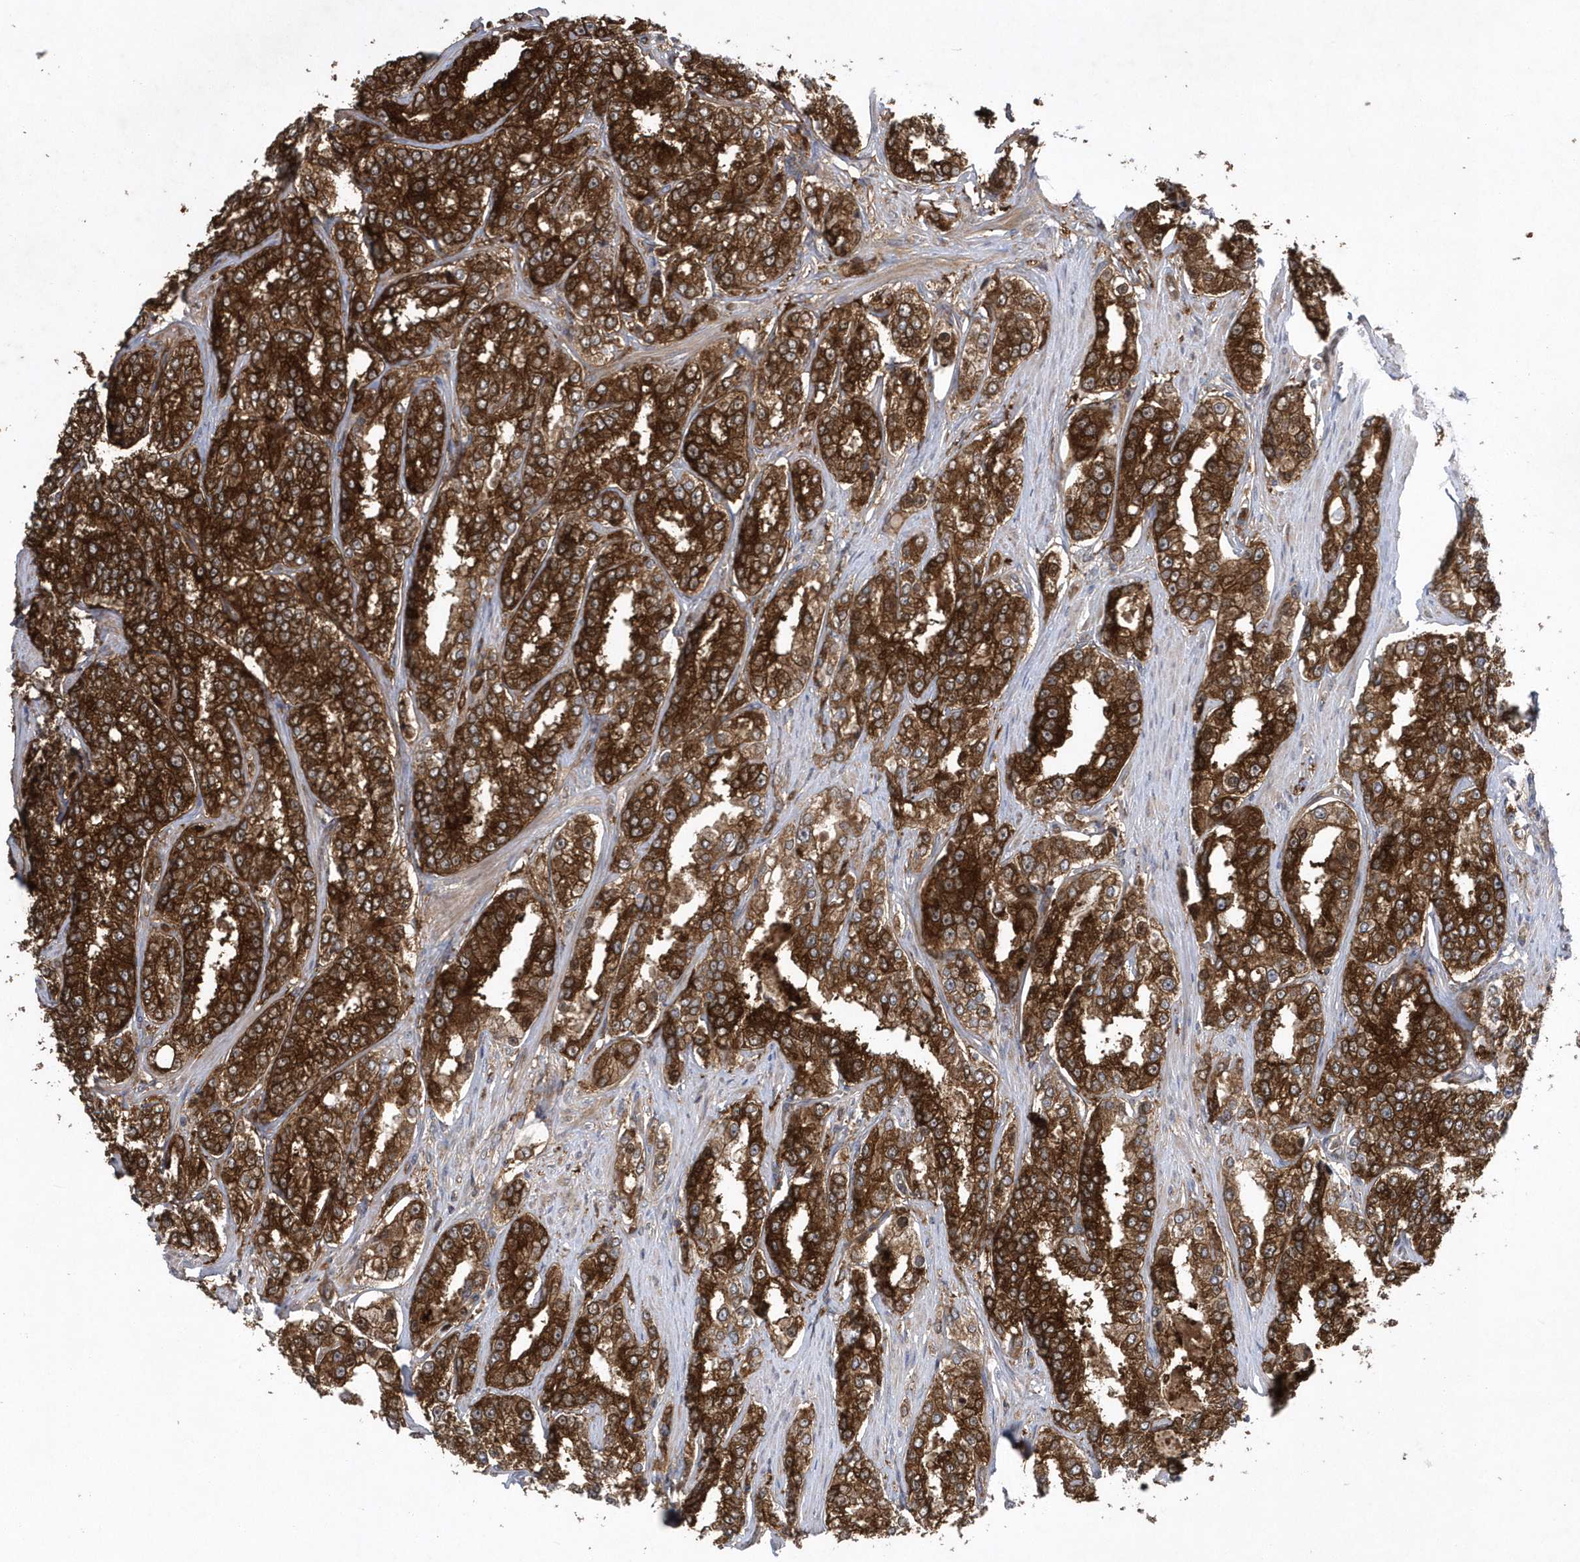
{"staining": {"intensity": "strong", "quantity": ">75%", "location": "cytoplasmic/membranous"}, "tissue": "prostate cancer", "cell_type": "Tumor cells", "image_type": "cancer", "snomed": [{"axis": "morphology", "description": "Normal tissue, NOS"}, {"axis": "morphology", "description": "Adenocarcinoma, High grade"}, {"axis": "topography", "description": "Prostate"}], "caption": "Immunohistochemistry (IHC) (DAB (3,3'-diaminobenzidine)) staining of human high-grade adenocarcinoma (prostate) reveals strong cytoplasmic/membranous protein positivity in about >75% of tumor cells. The staining is performed using DAB (3,3'-diaminobenzidine) brown chromogen to label protein expression. The nuclei are counter-stained blue using hematoxylin.", "gene": "PAICS", "patient": {"sex": "male", "age": 83}}